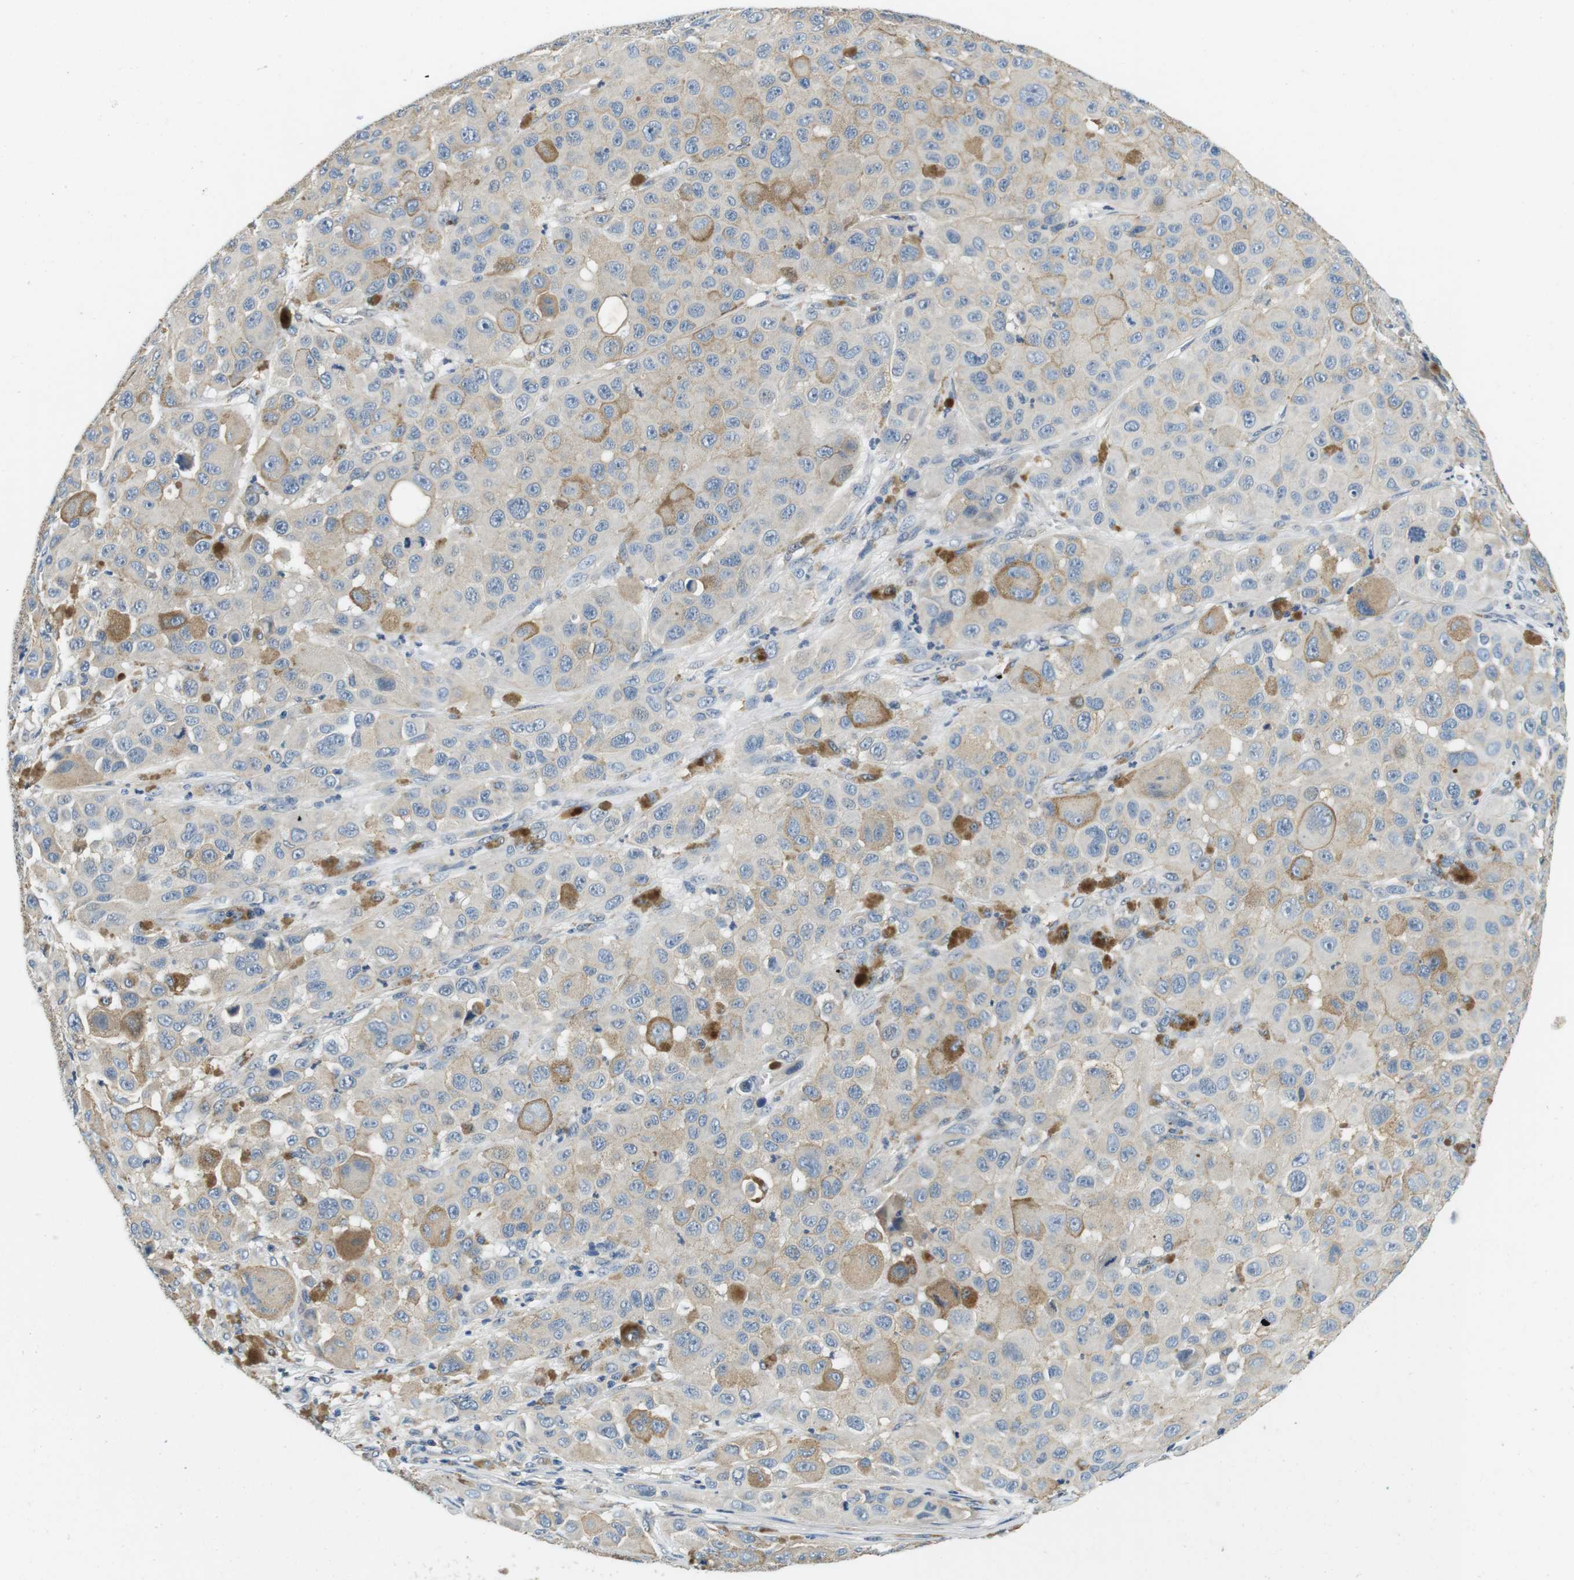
{"staining": {"intensity": "weak", "quantity": "<25%", "location": "cytoplasmic/membranous"}, "tissue": "melanoma", "cell_type": "Tumor cells", "image_type": "cancer", "snomed": [{"axis": "morphology", "description": "Malignant melanoma, NOS"}, {"axis": "topography", "description": "Skin"}], "caption": "Immunohistochemistry (IHC) photomicrograph of neoplastic tissue: human malignant melanoma stained with DAB (3,3'-diaminobenzidine) exhibits no significant protein staining in tumor cells.", "gene": "DTNA", "patient": {"sex": "male", "age": 96}}